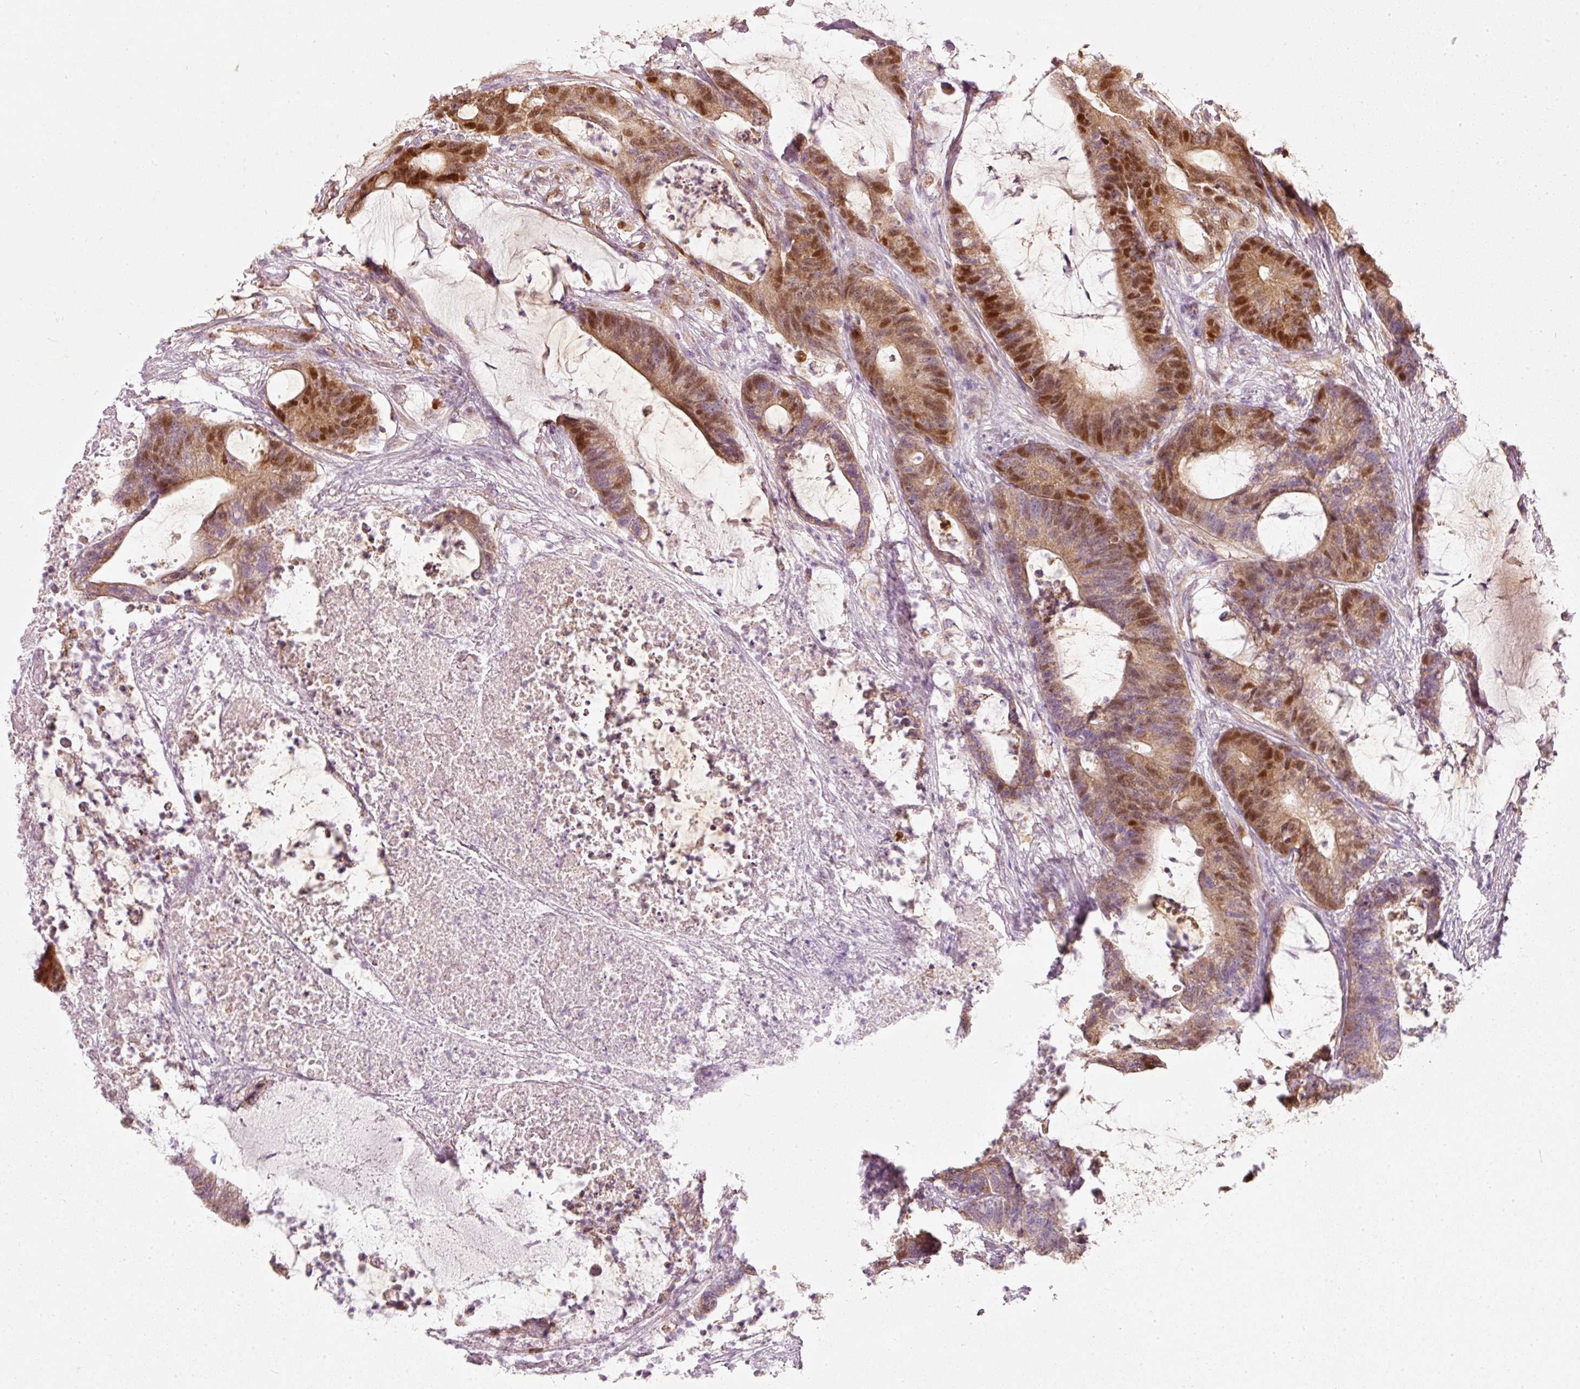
{"staining": {"intensity": "strong", "quantity": "25%-75%", "location": "cytoplasmic/membranous,nuclear"}, "tissue": "colorectal cancer", "cell_type": "Tumor cells", "image_type": "cancer", "snomed": [{"axis": "morphology", "description": "Adenocarcinoma, NOS"}, {"axis": "topography", "description": "Colon"}], "caption": "Colorectal cancer stained with a brown dye displays strong cytoplasmic/membranous and nuclear positive staining in about 25%-75% of tumor cells.", "gene": "DUT", "patient": {"sex": "female", "age": 84}}